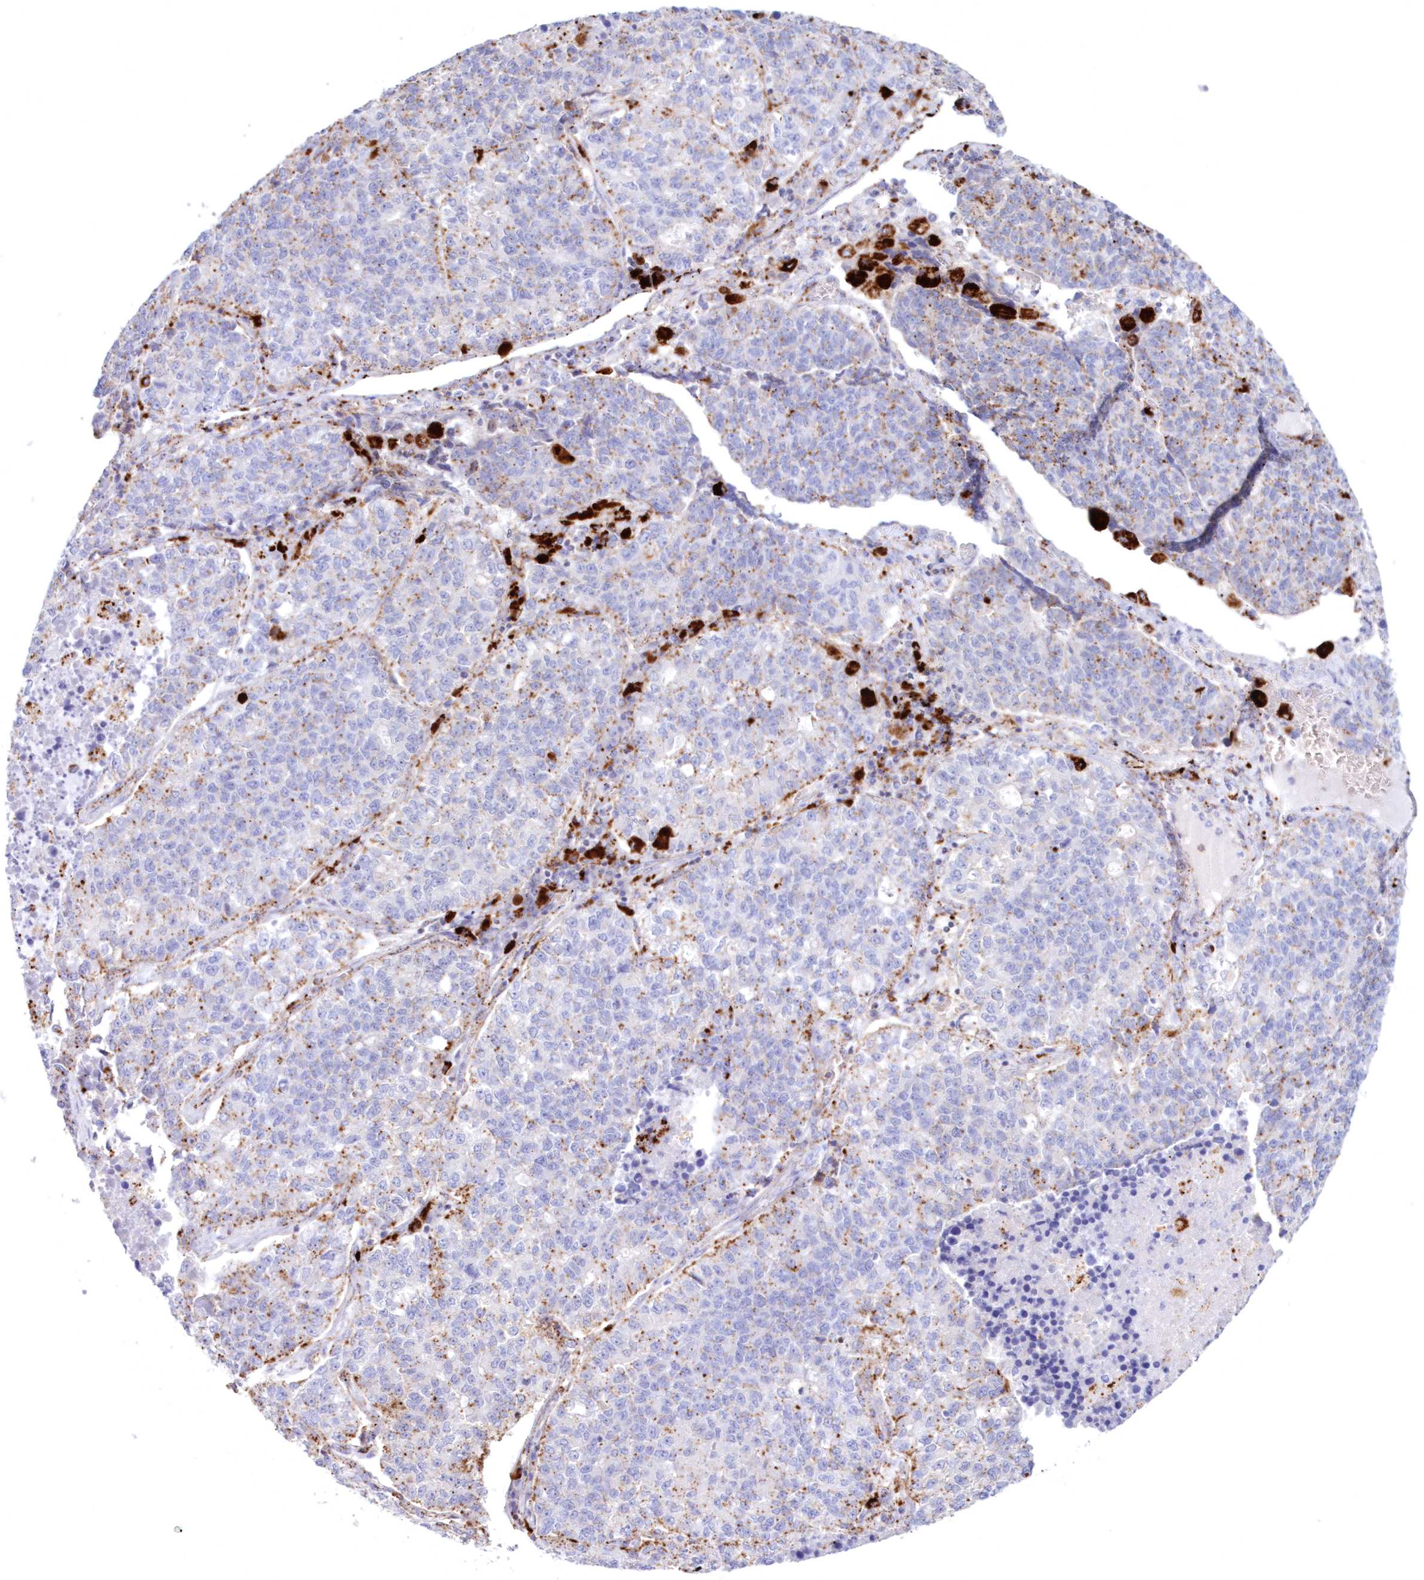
{"staining": {"intensity": "moderate", "quantity": "<25%", "location": "cytoplasmic/membranous"}, "tissue": "lung cancer", "cell_type": "Tumor cells", "image_type": "cancer", "snomed": [{"axis": "morphology", "description": "Adenocarcinoma, NOS"}, {"axis": "topography", "description": "Lung"}], "caption": "This histopathology image reveals immunohistochemistry staining of lung adenocarcinoma, with low moderate cytoplasmic/membranous staining in about <25% of tumor cells.", "gene": "TPP1", "patient": {"sex": "male", "age": 49}}